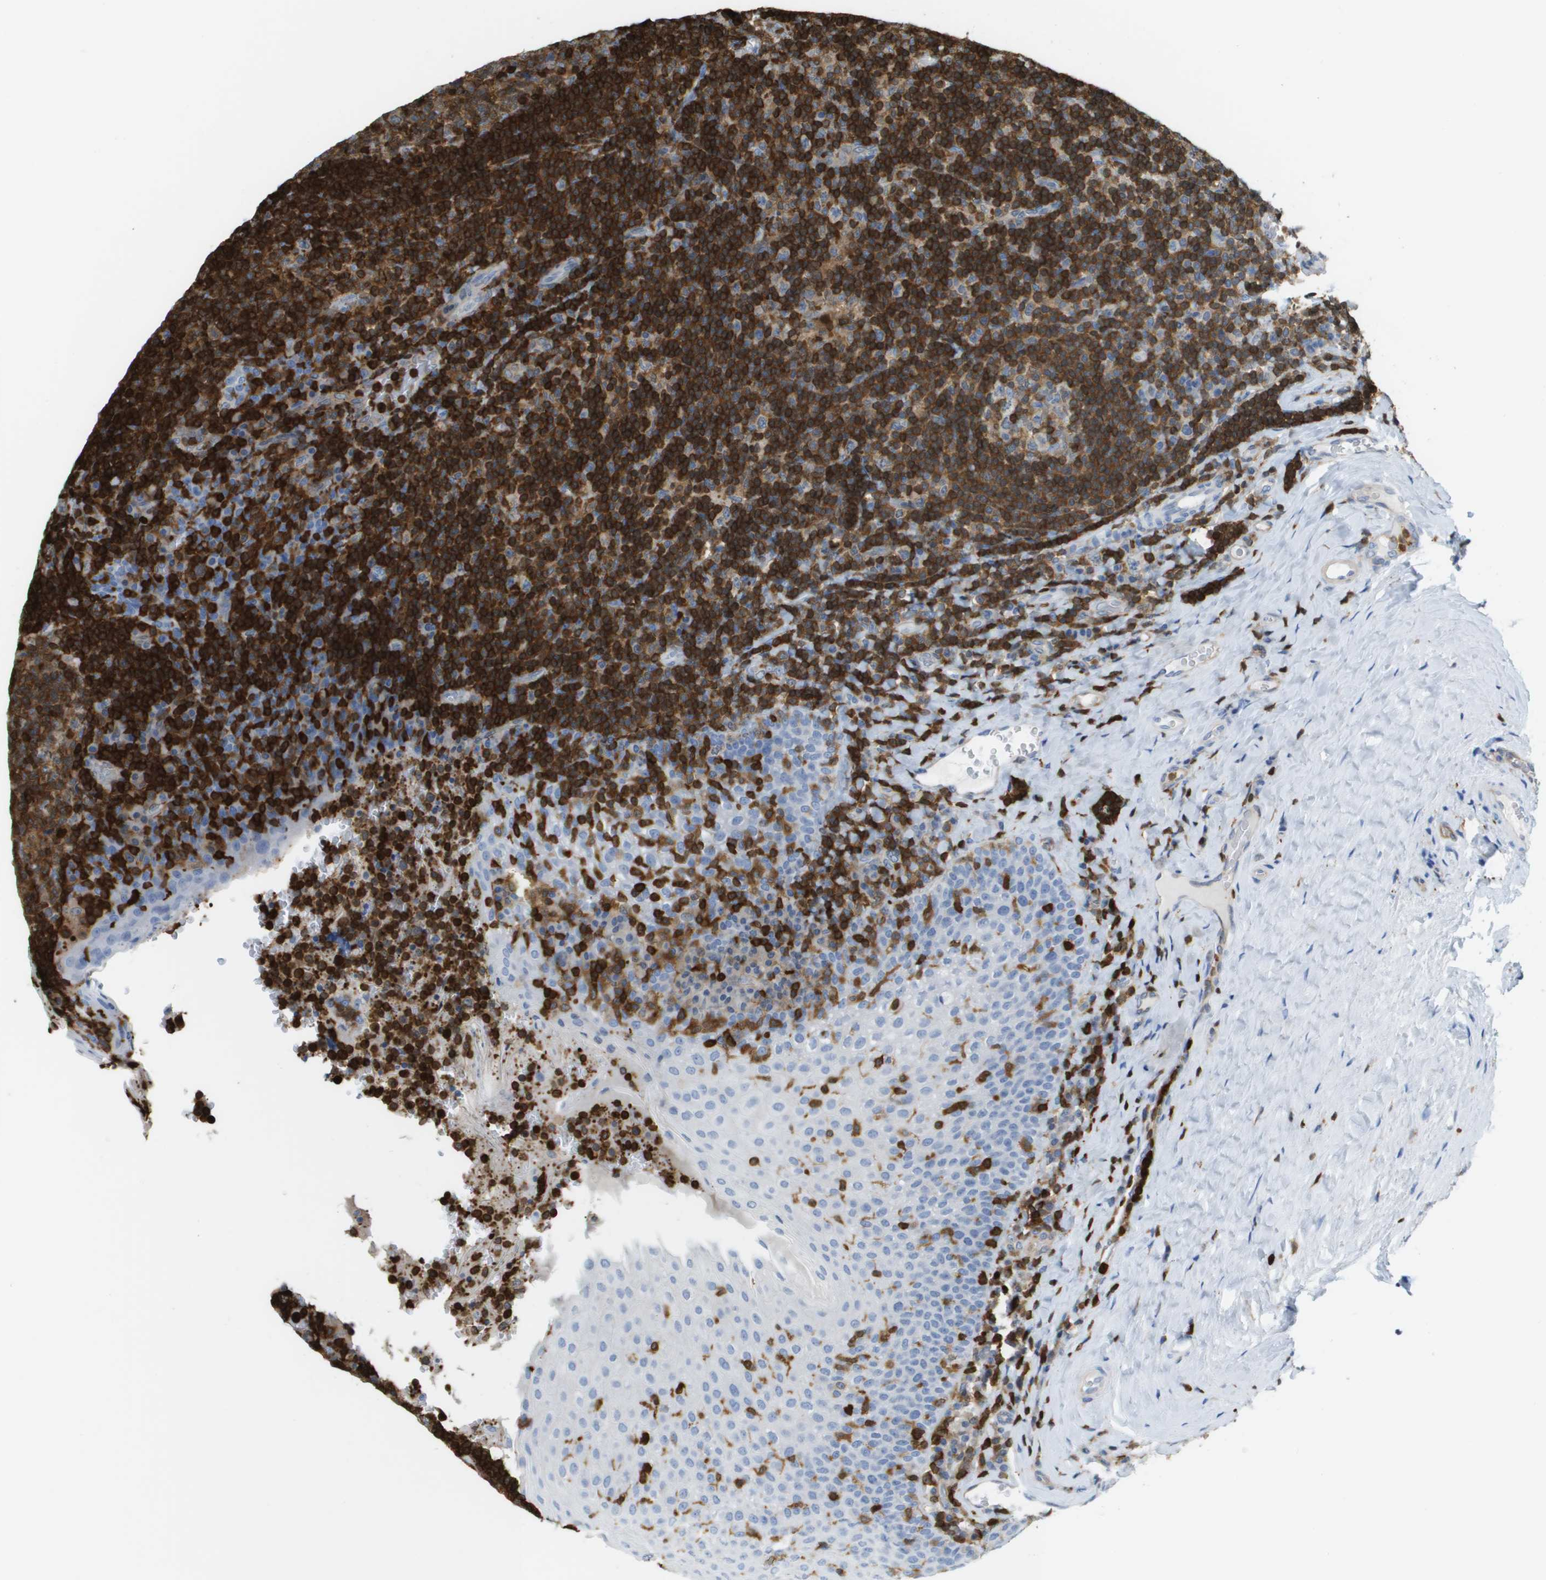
{"staining": {"intensity": "moderate", "quantity": ">75%", "location": "cytoplasmic/membranous"}, "tissue": "tonsil", "cell_type": "Germinal center cells", "image_type": "normal", "snomed": [{"axis": "morphology", "description": "Normal tissue, NOS"}, {"axis": "topography", "description": "Tonsil"}], "caption": "Tonsil stained for a protein shows moderate cytoplasmic/membranous positivity in germinal center cells. (DAB (3,3'-diaminobenzidine) IHC with brightfield microscopy, high magnification).", "gene": "DOCK5", "patient": {"sex": "male", "age": 17}}